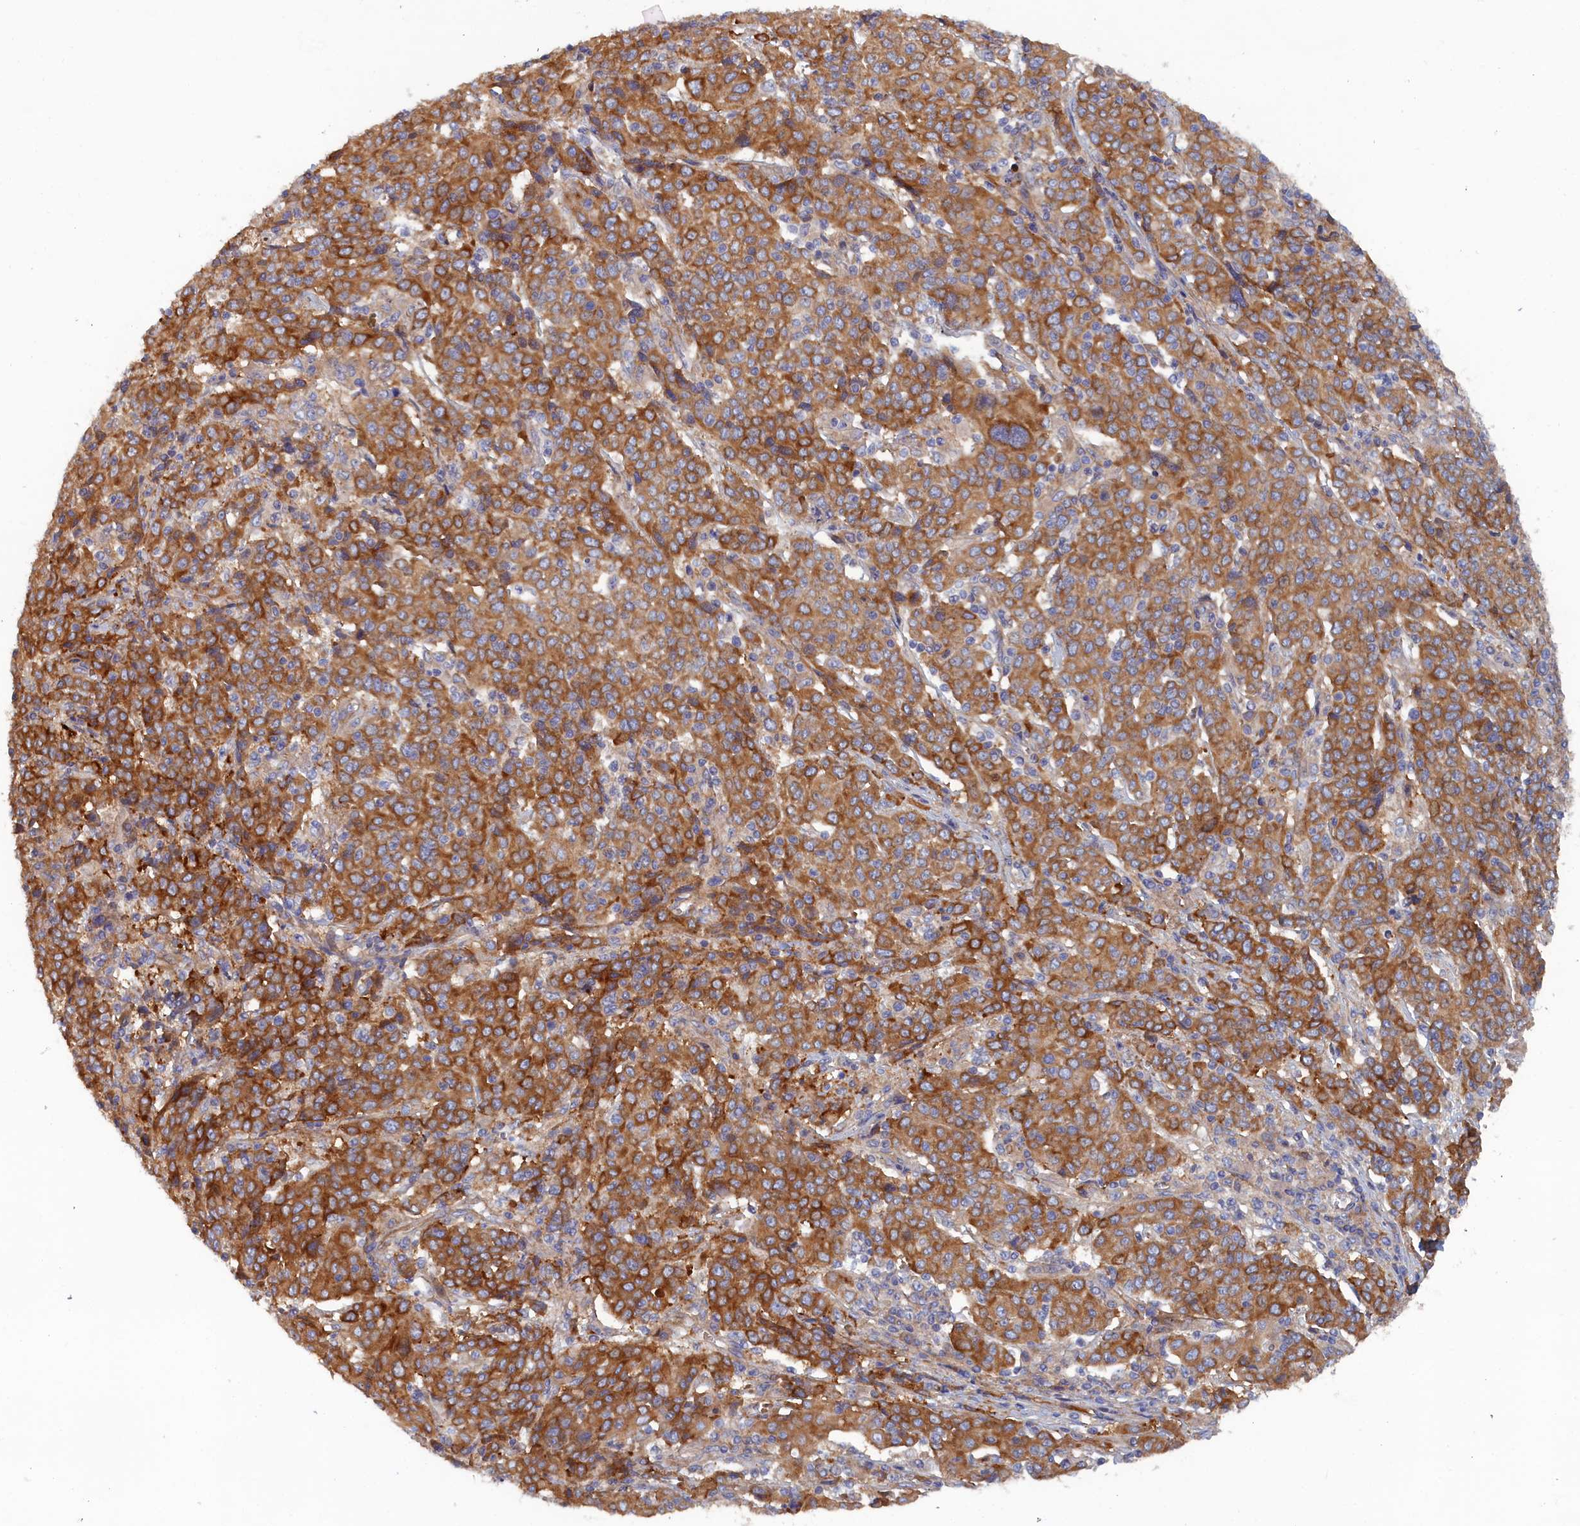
{"staining": {"intensity": "moderate", "quantity": ">75%", "location": "cytoplasmic/membranous"}, "tissue": "cervical cancer", "cell_type": "Tumor cells", "image_type": "cancer", "snomed": [{"axis": "morphology", "description": "Squamous cell carcinoma, NOS"}, {"axis": "topography", "description": "Cervix"}], "caption": "Cervical squamous cell carcinoma stained with immunohistochemistry (IHC) displays moderate cytoplasmic/membranous positivity in approximately >75% of tumor cells. (IHC, brightfield microscopy, high magnification).", "gene": "TMEM196", "patient": {"sex": "female", "age": 67}}